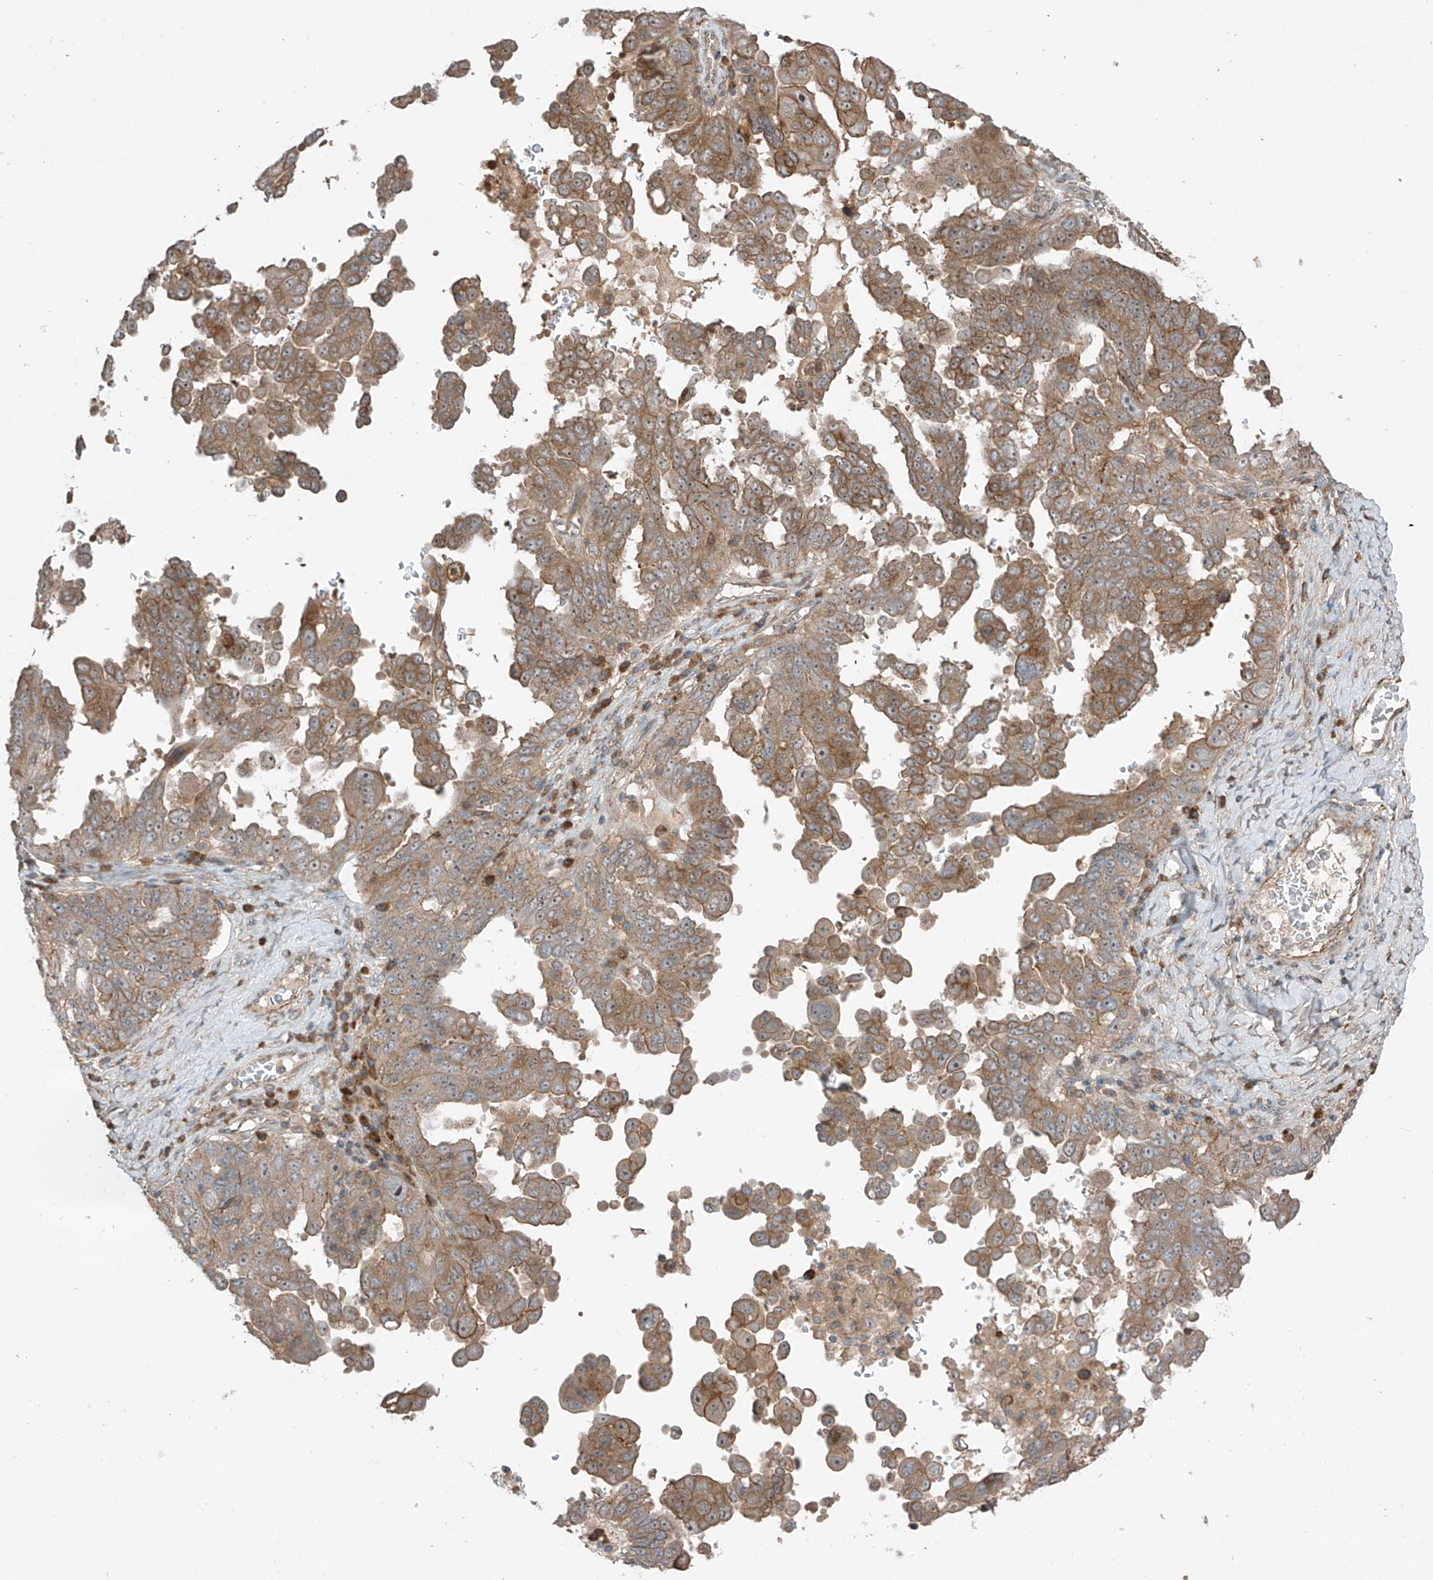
{"staining": {"intensity": "moderate", "quantity": ">75%", "location": "cytoplasmic/membranous"}, "tissue": "ovarian cancer", "cell_type": "Tumor cells", "image_type": "cancer", "snomed": [{"axis": "morphology", "description": "Carcinoma, endometroid"}, {"axis": "topography", "description": "Ovary"}], "caption": "Protein expression analysis of human ovarian cancer (endometroid carcinoma) reveals moderate cytoplasmic/membranous staining in approximately >75% of tumor cells.", "gene": "LRRC74A", "patient": {"sex": "female", "age": 62}}